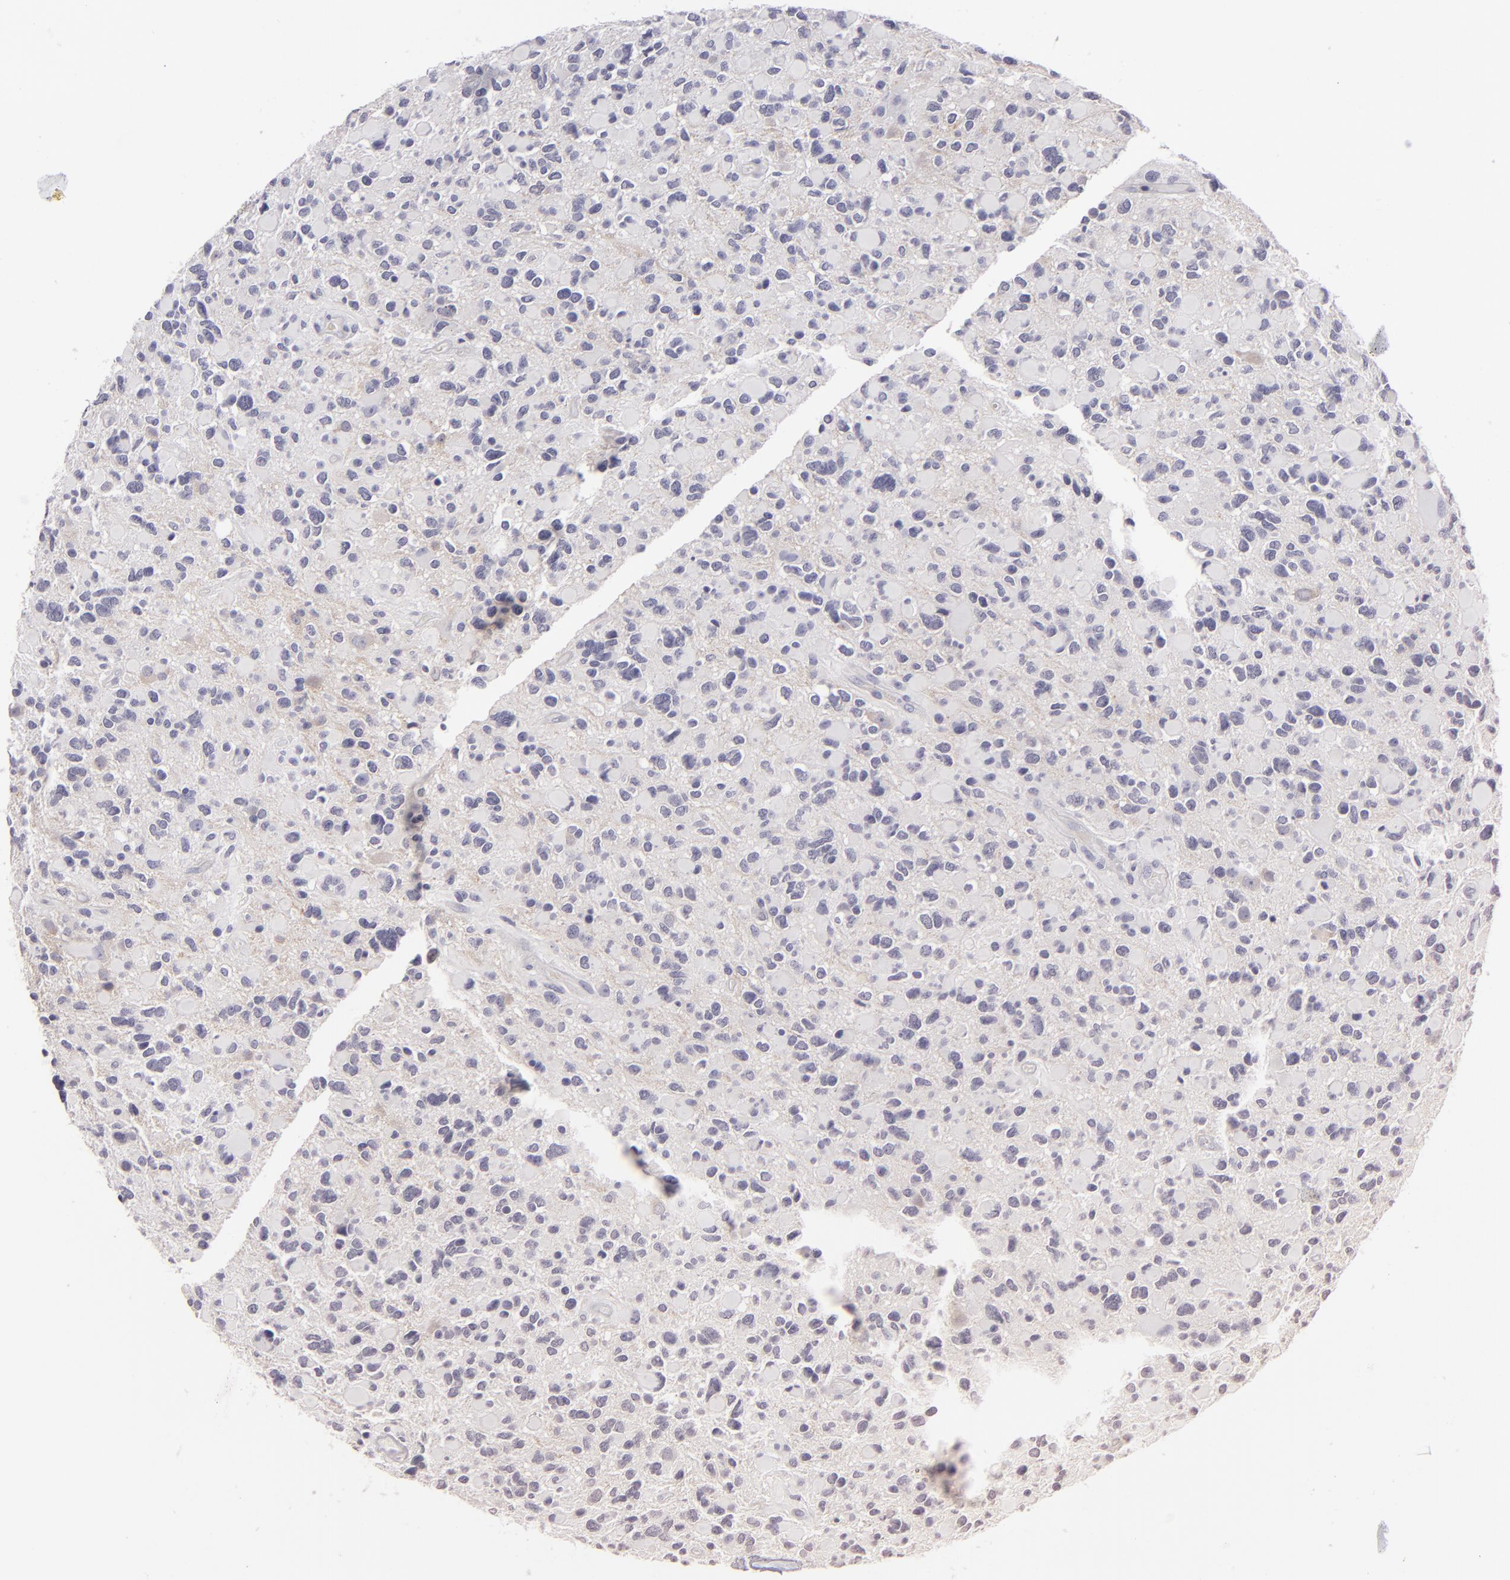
{"staining": {"intensity": "negative", "quantity": "none", "location": "none"}, "tissue": "glioma", "cell_type": "Tumor cells", "image_type": "cancer", "snomed": [{"axis": "morphology", "description": "Glioma, malignant, High grade"}, {"axis": "topography", "description": "Brain"}], "caption": "Glioma was stained to show a protein in brown. There is no significant staining in tumor cells.", "gene": "DLG4", "patient": {"sex": "female", "age": 37}}